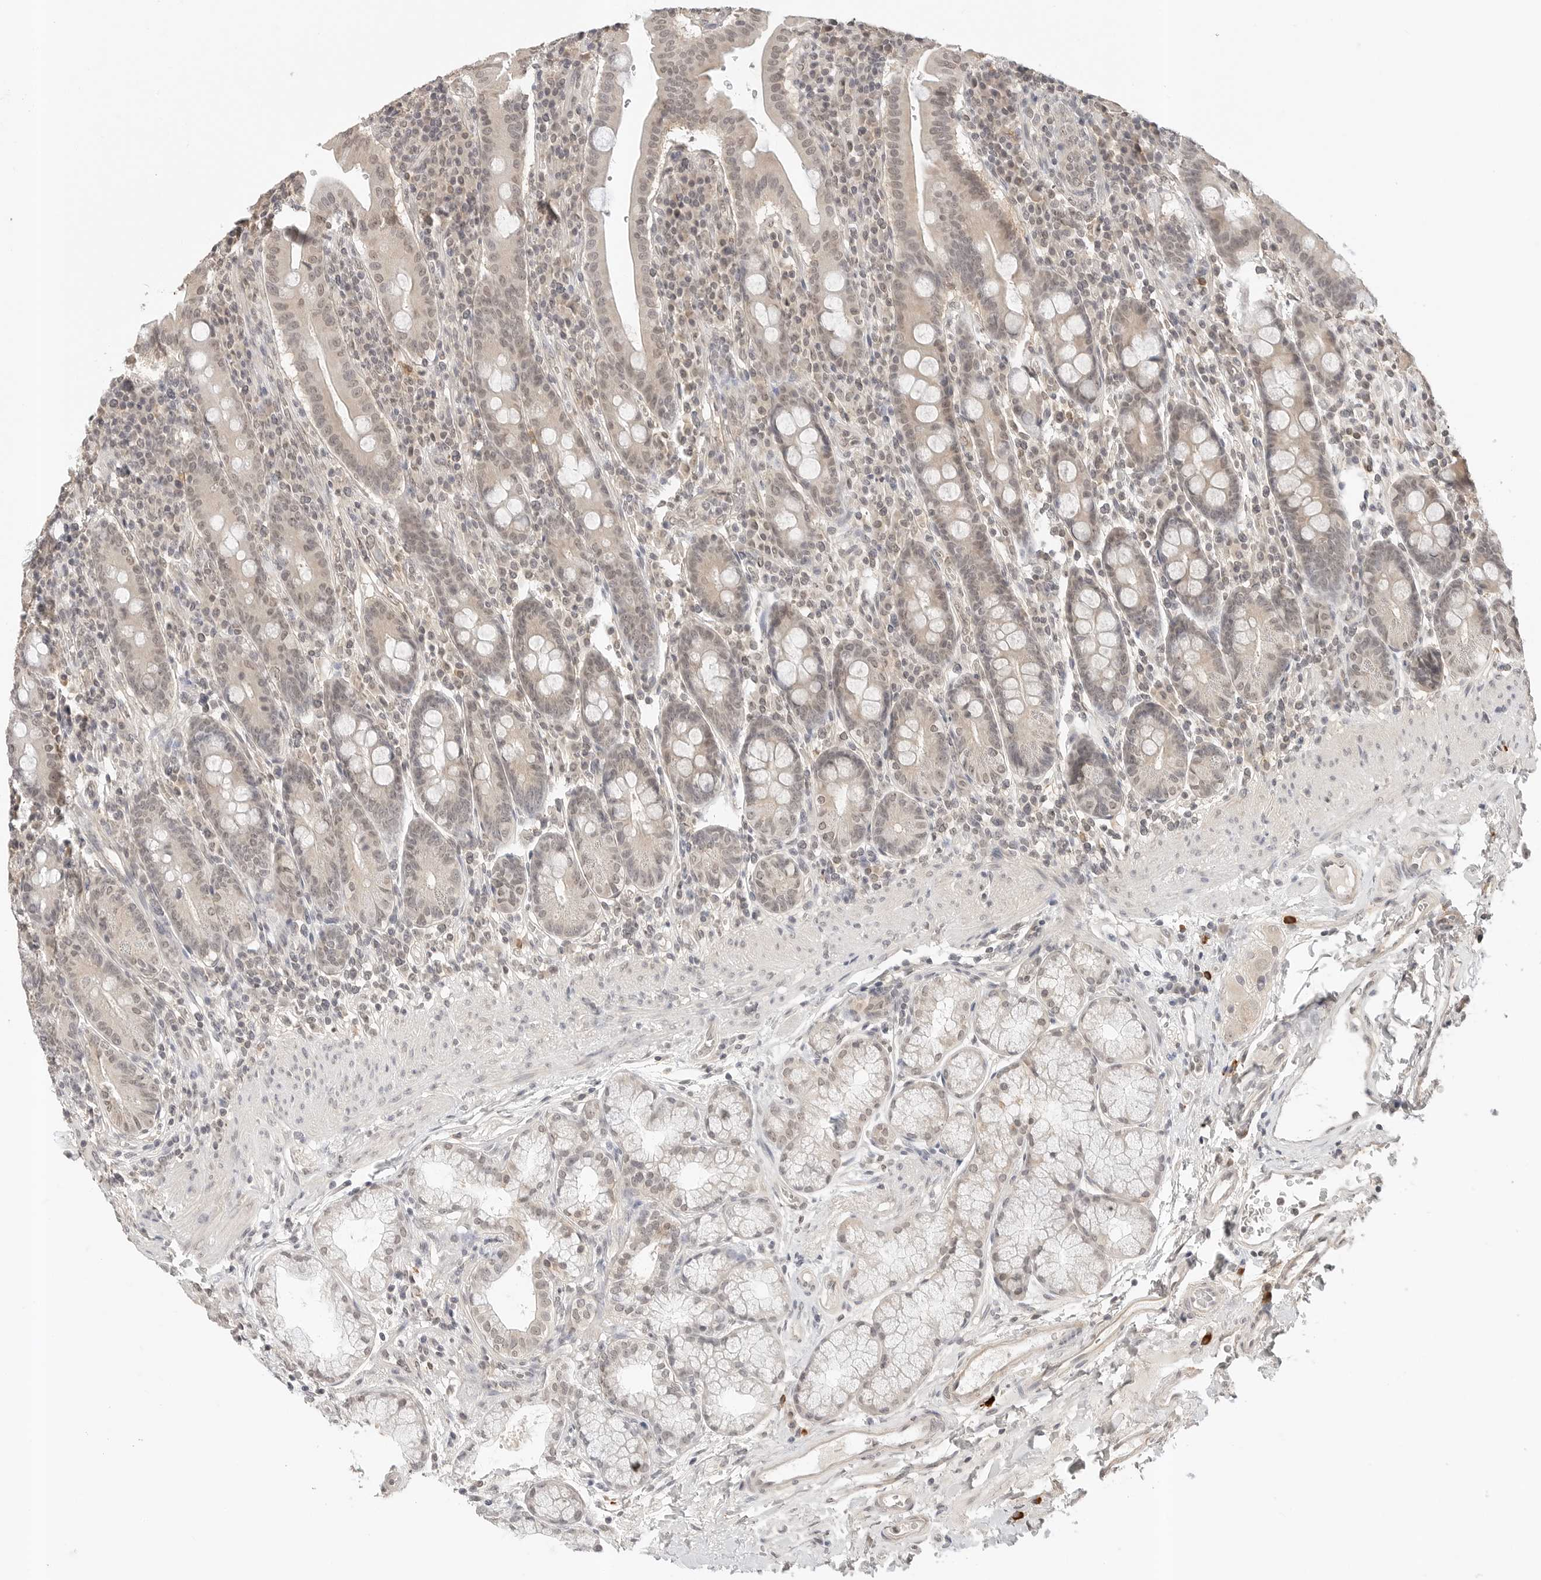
{"staining": {"intensity": "weak", "quantity": "<25%", "location": "cytoplasmic/membranous,nuclear"}, "tissue": "duodenum", "cell_type": "Glandular cells", "image_type": "normal", "snomed": [{"axis": "morphology", "description": "Normal tissue, NOS"}, {"axis": "morphology", "description": "Adenocarcinoma, NOS"}, {"axis": "topography", "description": "Pancreas"}, {"axis": "topography", "description": "Duodenum"}], "caption": "Immunohistochemistry of normal duodenum reveals no expression in glandular cells.", "gene": "IL24", "patient": {"sex": "male", "age": 50}}